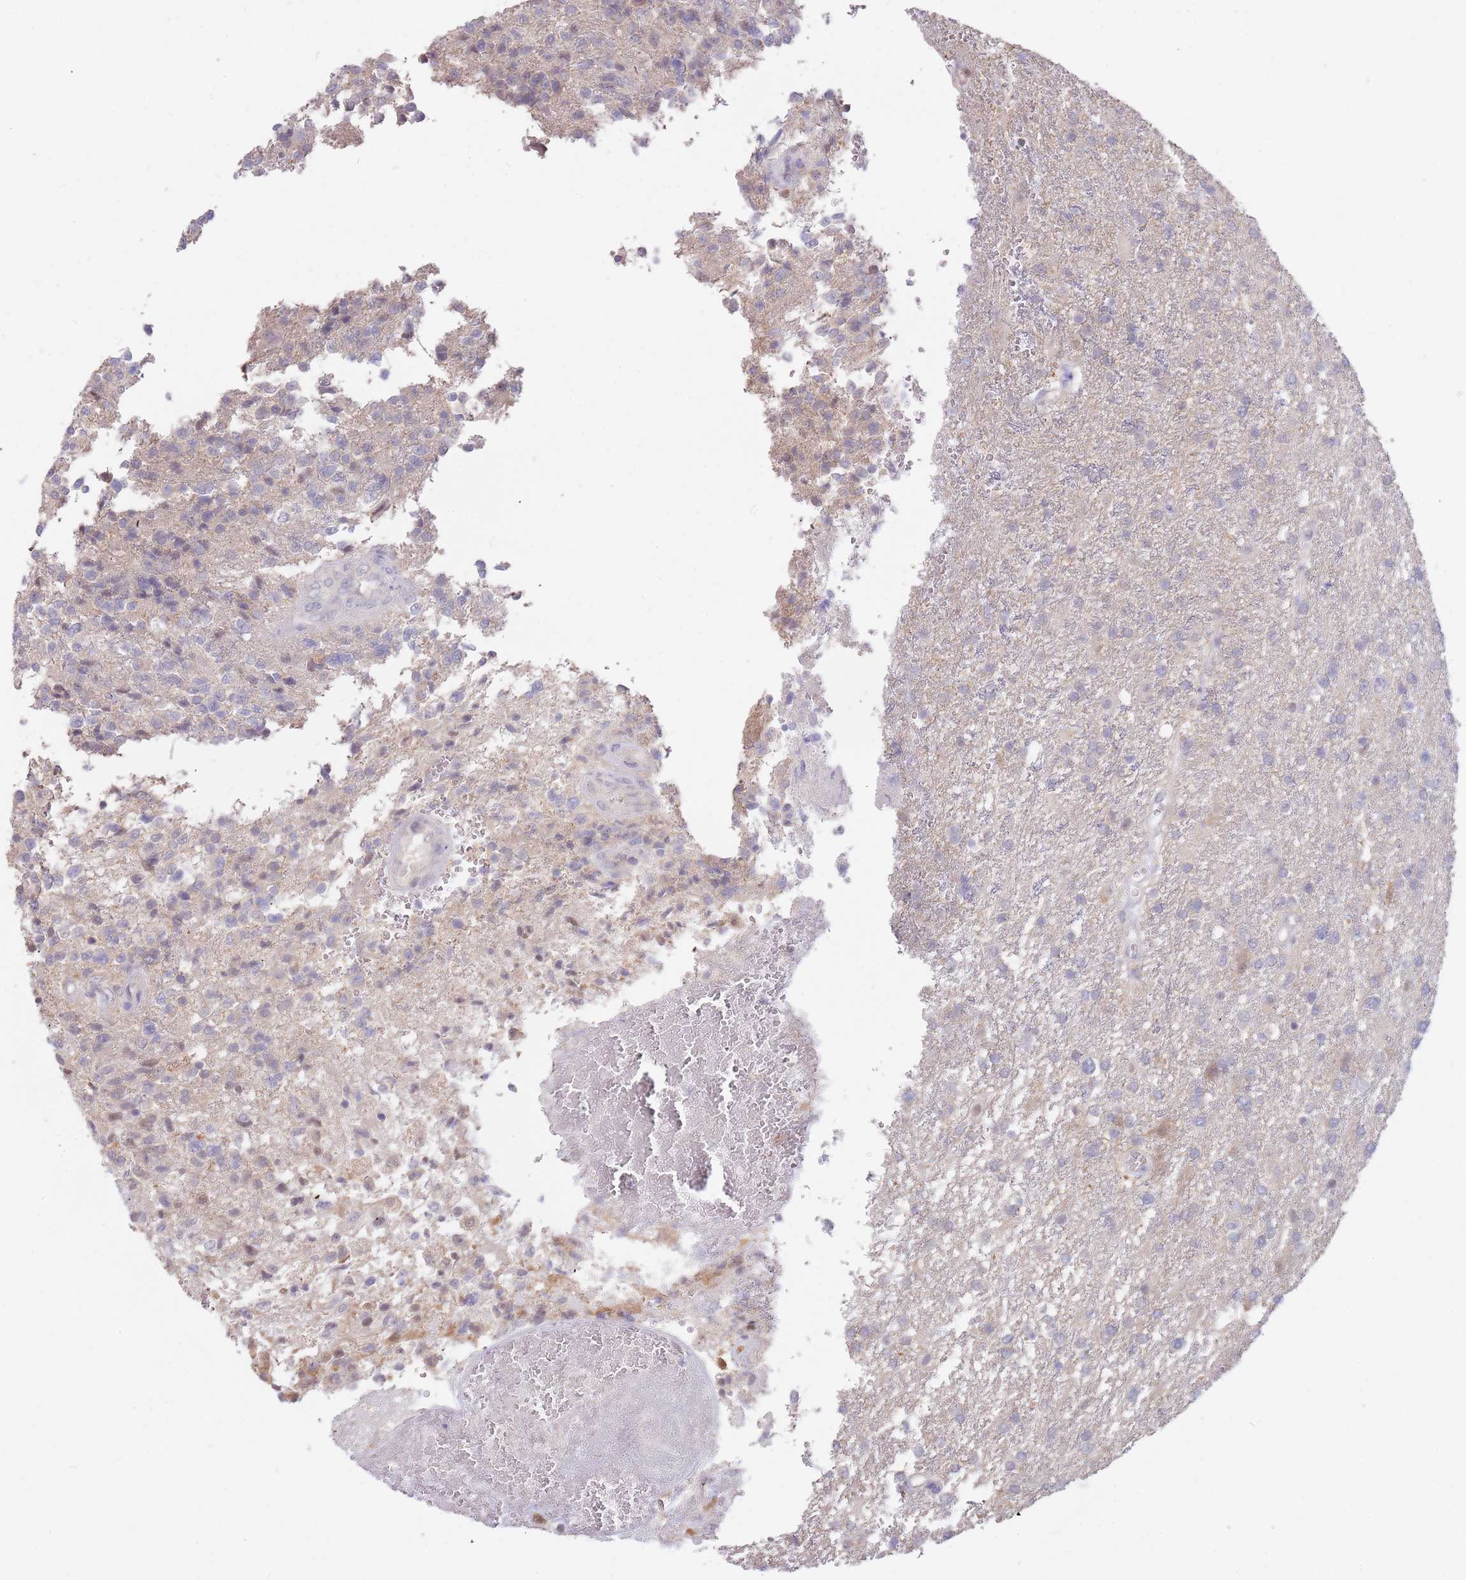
{"staining": {"intensity": "negative", "quantity": "none", "location": "none"}, "tissue": "glioma", "cell_type": "Tumor cells", "image_type": "cancer", "snomed": [{"axis": "morphology", "description": "Glioma, malignant, High grade"}, {"axis": "topography", "description": "Brain"}], "caption": "A photomicrograph of malignant high-grade glioma stained for a protein reveals no brown staining in tumor cells.", "gene": "AP5S1", "patient": {"sex": "male", "age": 56}}